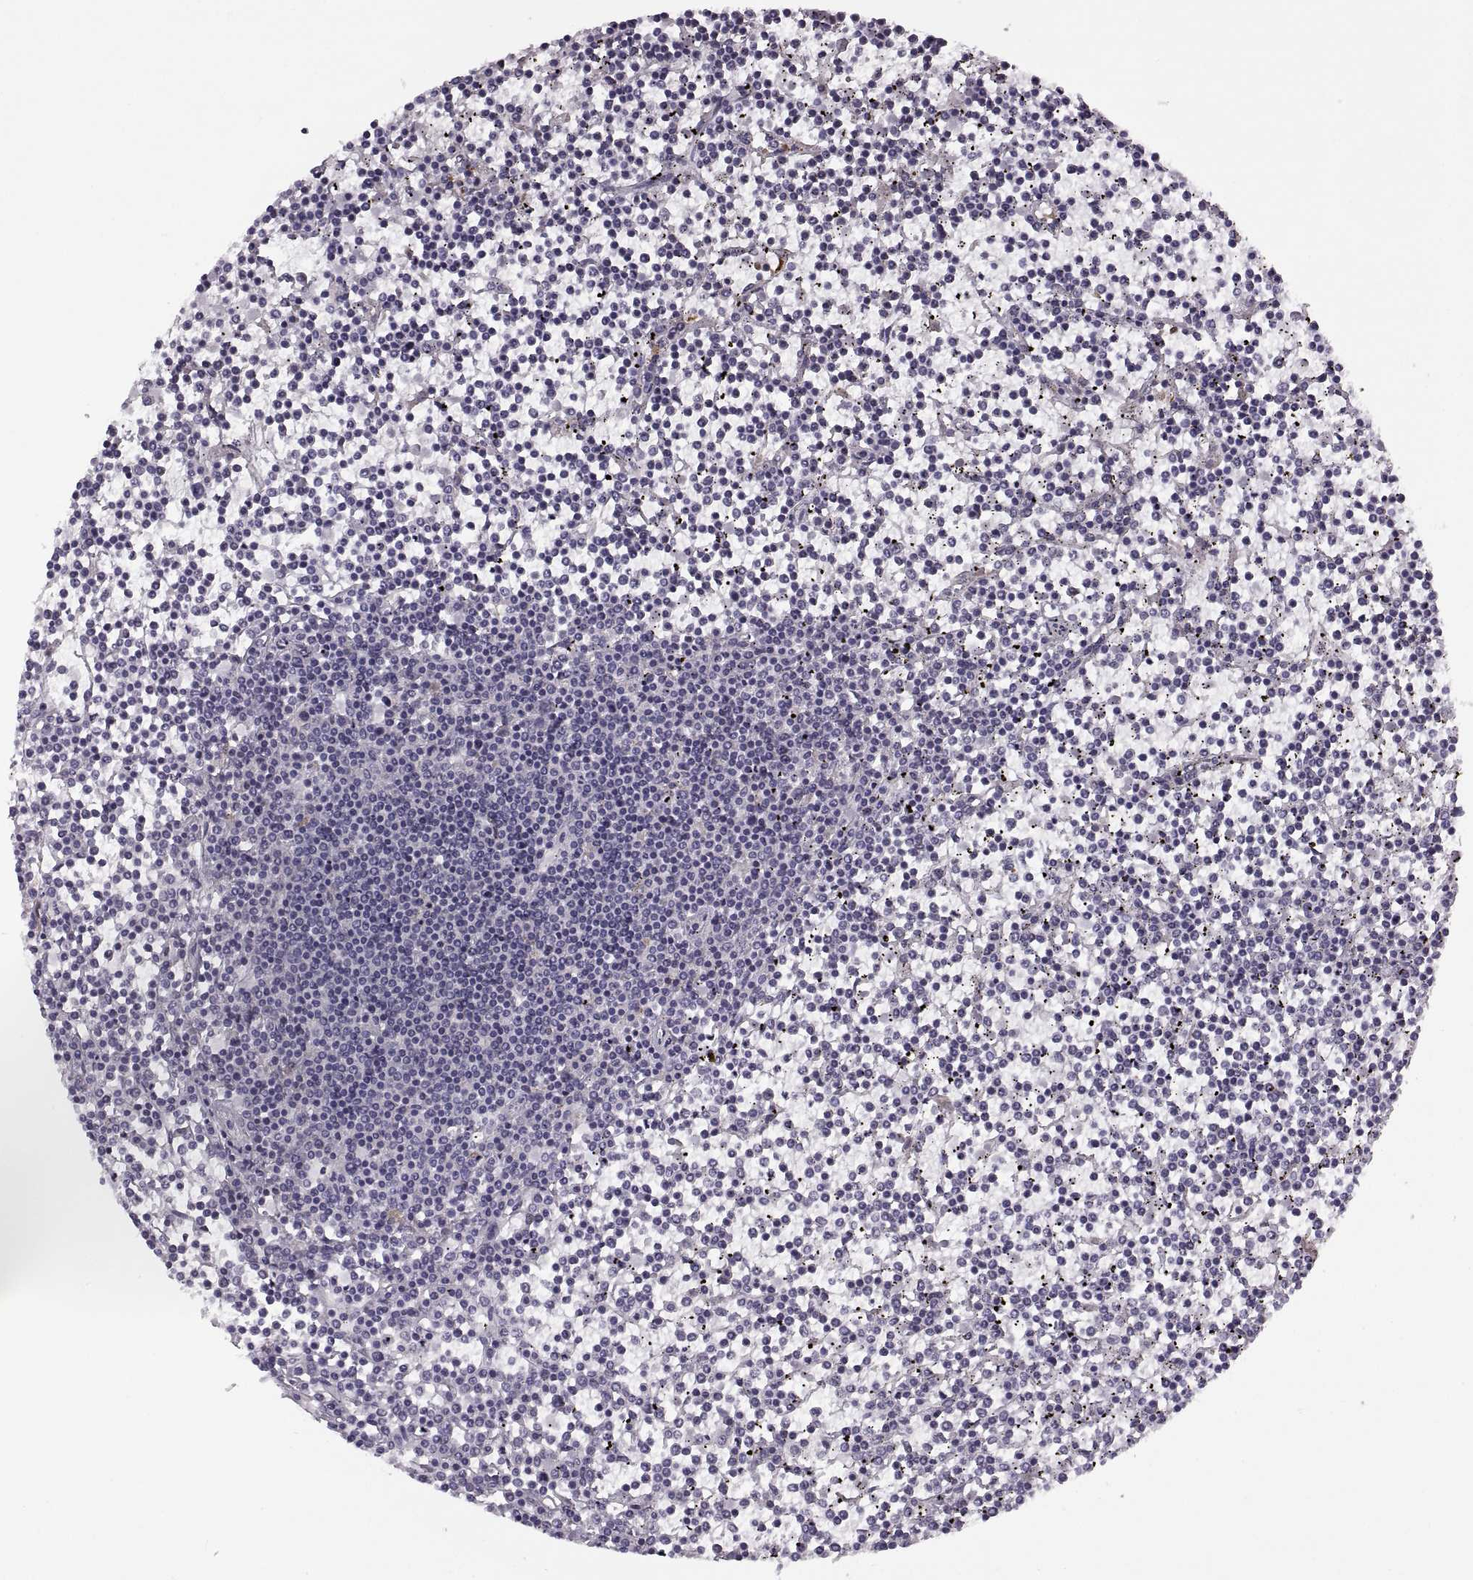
{"staining": {"intensity": "negative", "quantity": "none", "location": "none"}, "tissue": "lymphoma", "cell_type": "Tumor cells", "image_type": "cancer", "snomed": [{"axis": "morphology", "description": "Malignant lymphoma, non-Hodgkin's type, Low grade"}, {"axis": "topography", "description": "Spleen"}], "caption": "An immunohistochemistry (IHC) micrograph of low-grade malignant lymphoma, non-Hodgkin's type is shown. There is no staining in tumor cells of low-grade malignant lymphoma, non-Hodgkin's type.", "gene": "H2AP", "patient": {"sex": "female", "age": 19}}